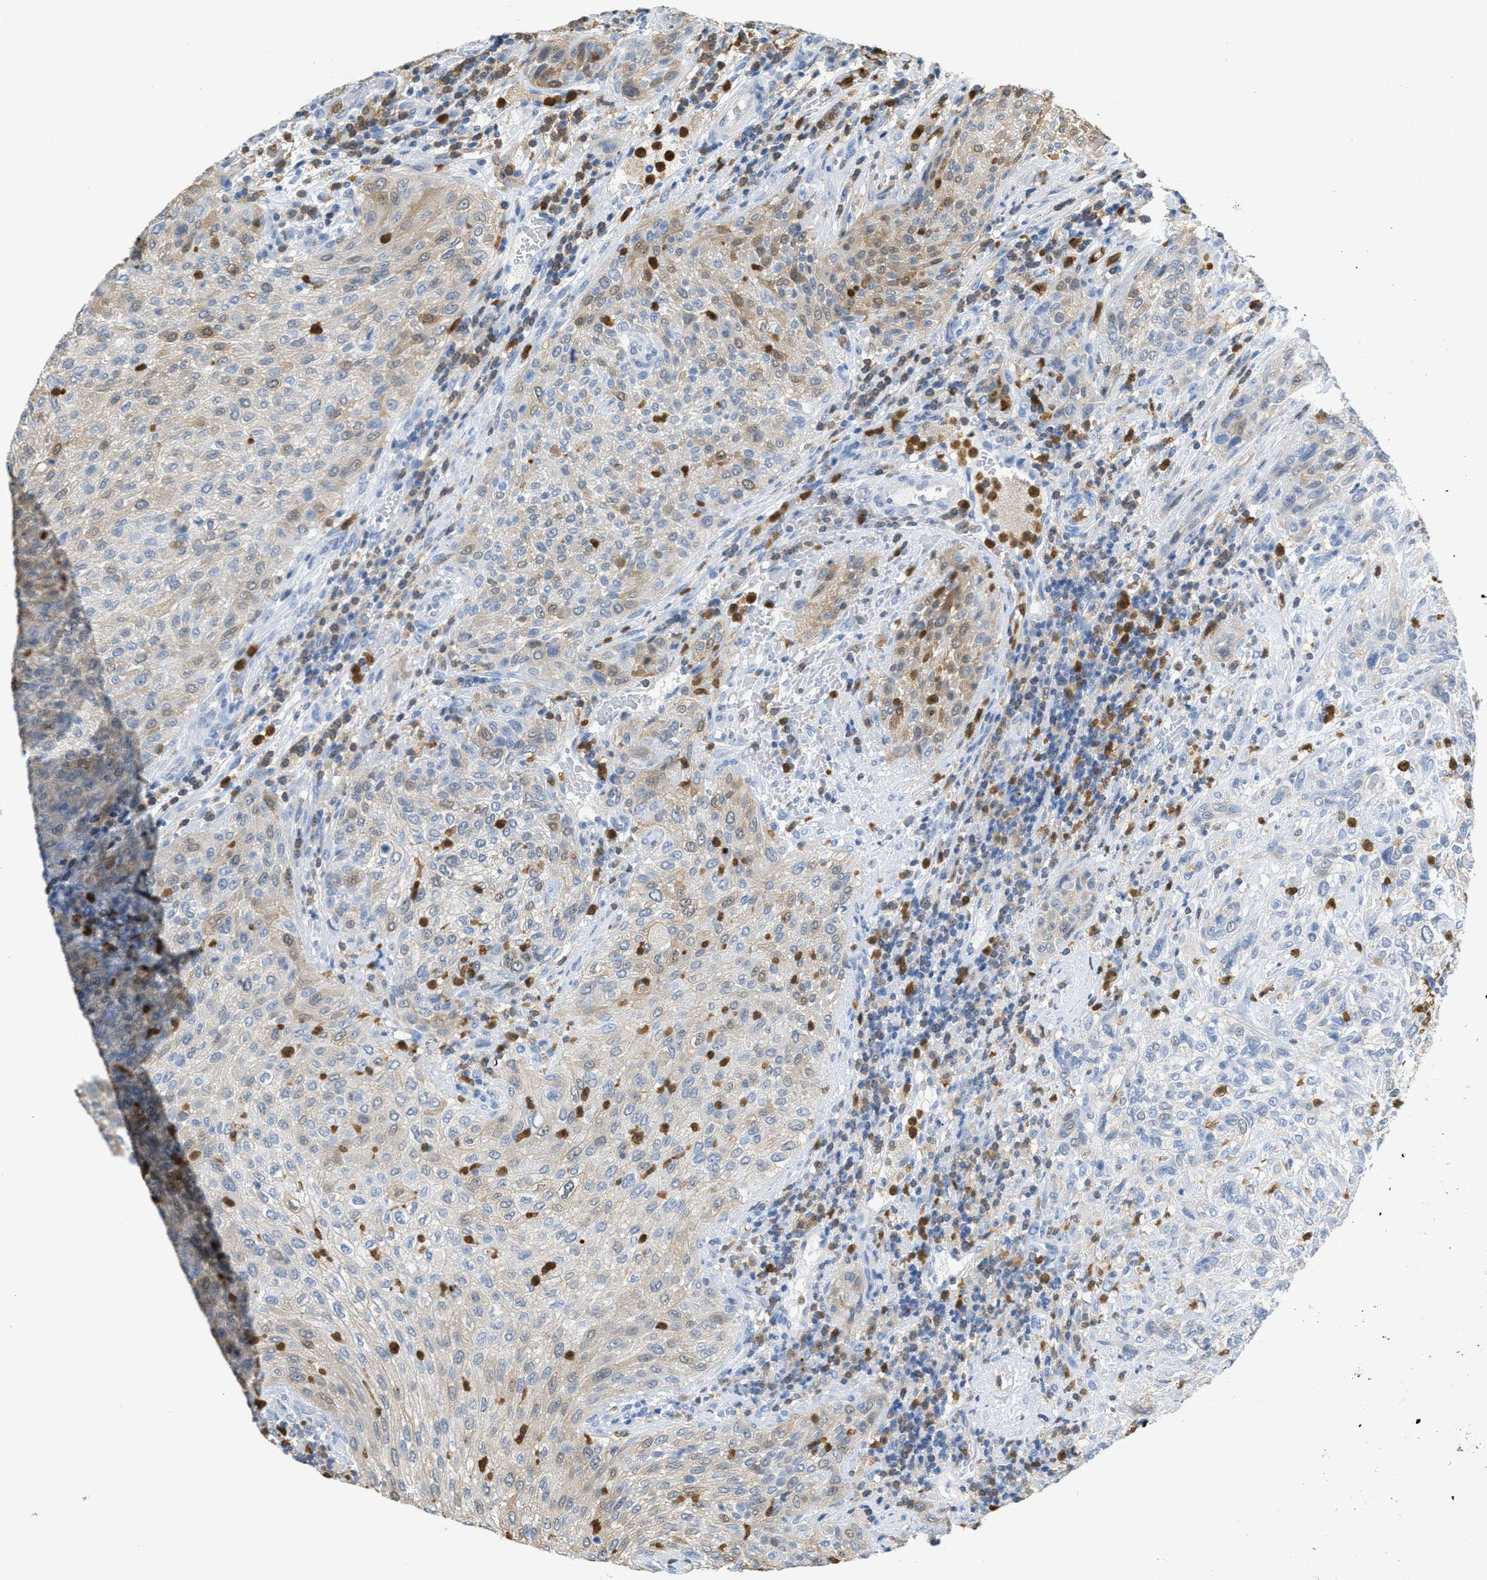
{"staining": {"intensity": "weak", "quantity": ">75%", "location": "cytoplasmic/membranous,nuclear"}, "tissue": "urothelial cancer", "cell_type": "Tumor cells", "image_type": "cancer", "snomed": [{"axis": "morphology", "description": "Urothelial carcinoma, Low grade"}, {"axis": "morphology", "description": "Urothelial carcinoma, High grade"}, {"axis": "topography", "description": "Urinary bladder"}], "caption": "Immunohistochemistry (DAB (3,3'-diaminobenzidine)) staining of human urothelial cancer reveals weak cytoplasmic/membranous and nuclear protein expression in approximately >75% of tumor cells.", "gene": "SERPINB1", "patient": {"sex": "male", "age": 35}}